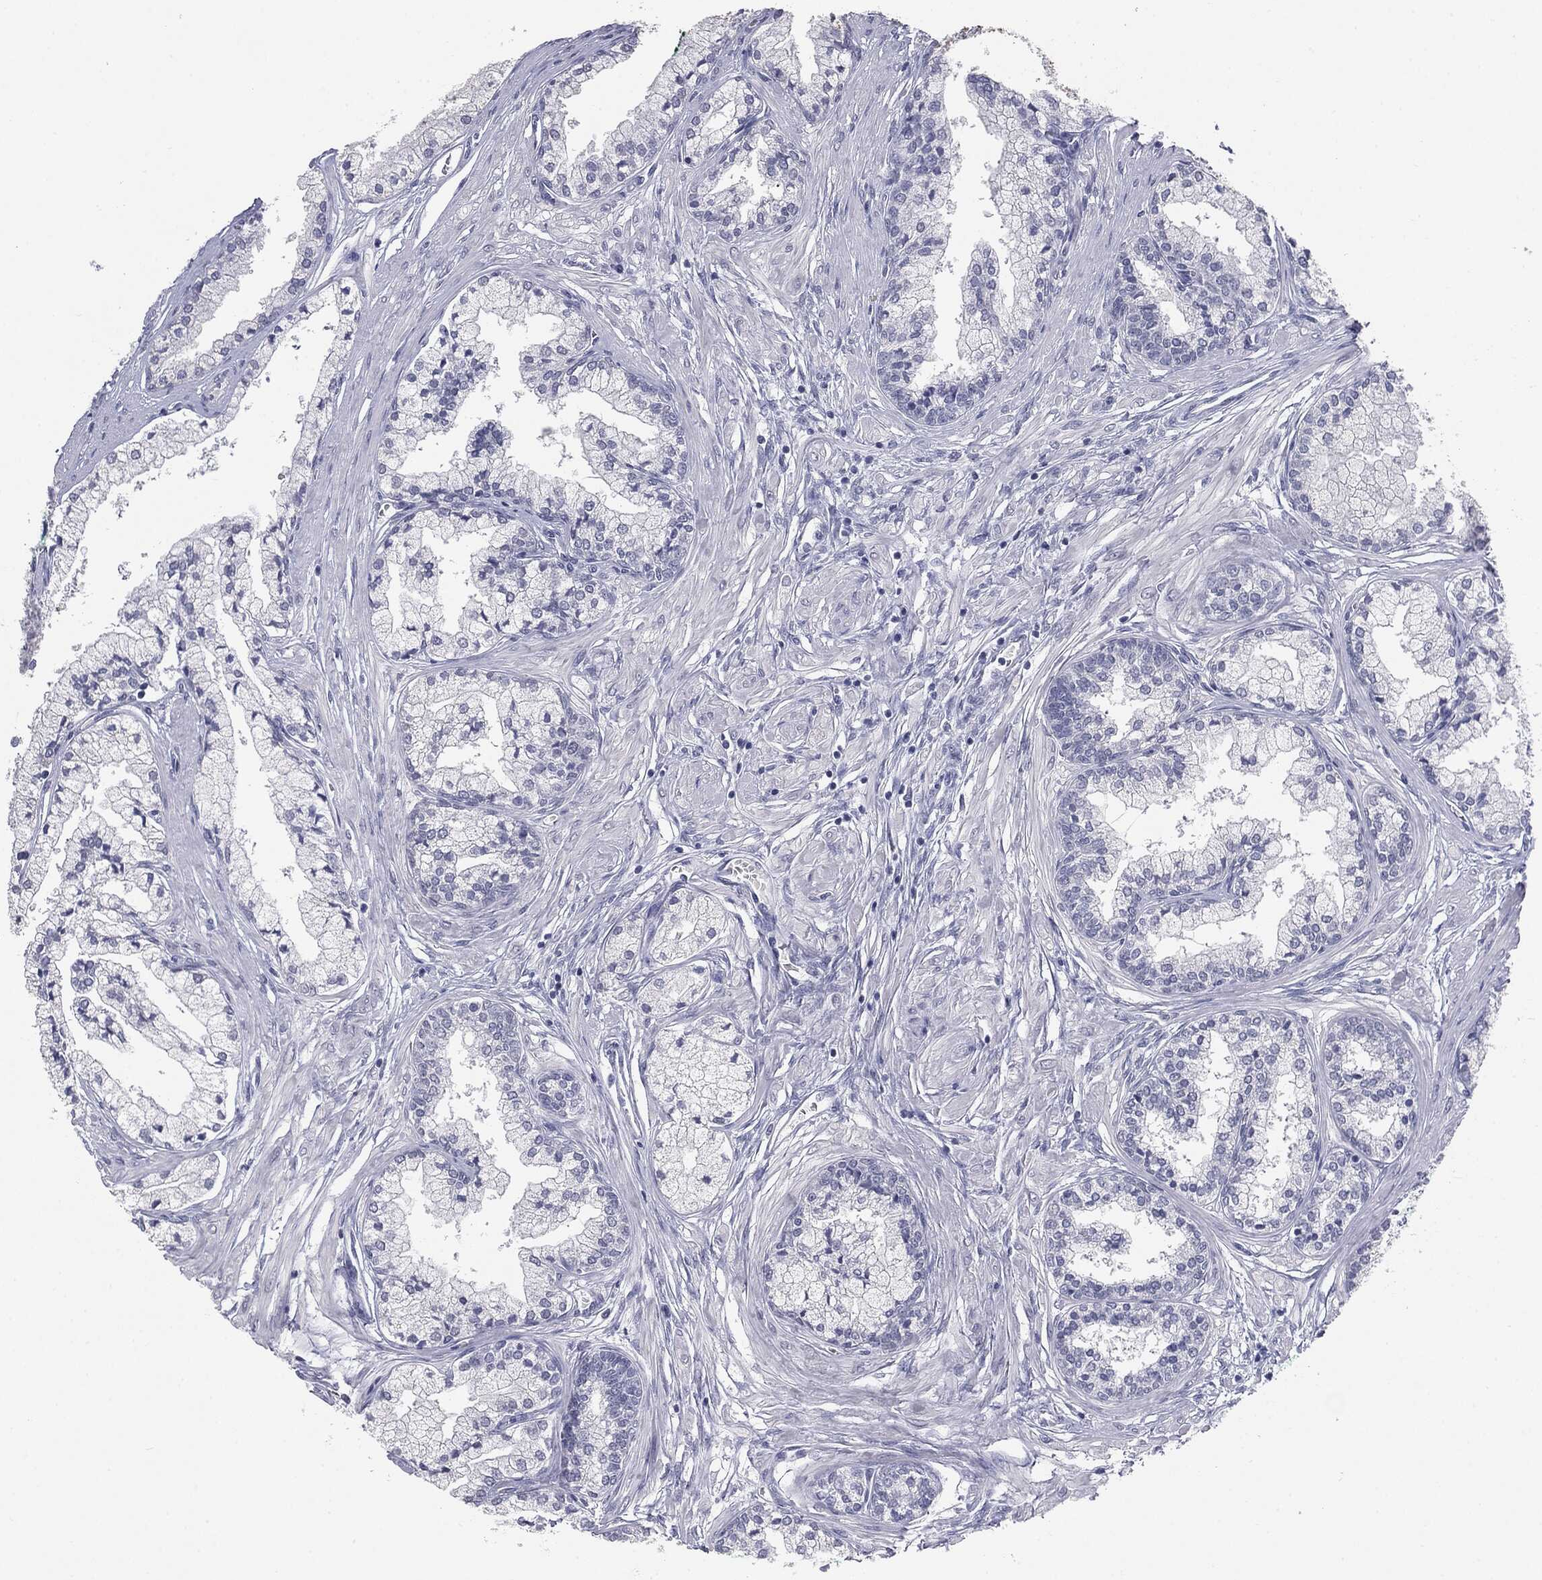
{"staining": {"intensity": "negative", "quantity": "none", "location": "none"}, "tissue": "prostate cancer", "cell_type": "Tumor cells", "image_type": "cancer", "snomed": [{"axis": "morphology", "description": "Adenocarcinoma, High grade"}, {"axis": "topography", "description": "Prostate"}], "caption": "Protein analysis of prostate cancer displays no significant expression in tumor cells.", "gene": "MUC1", "patient": {"sex": "male", "age": 66}}